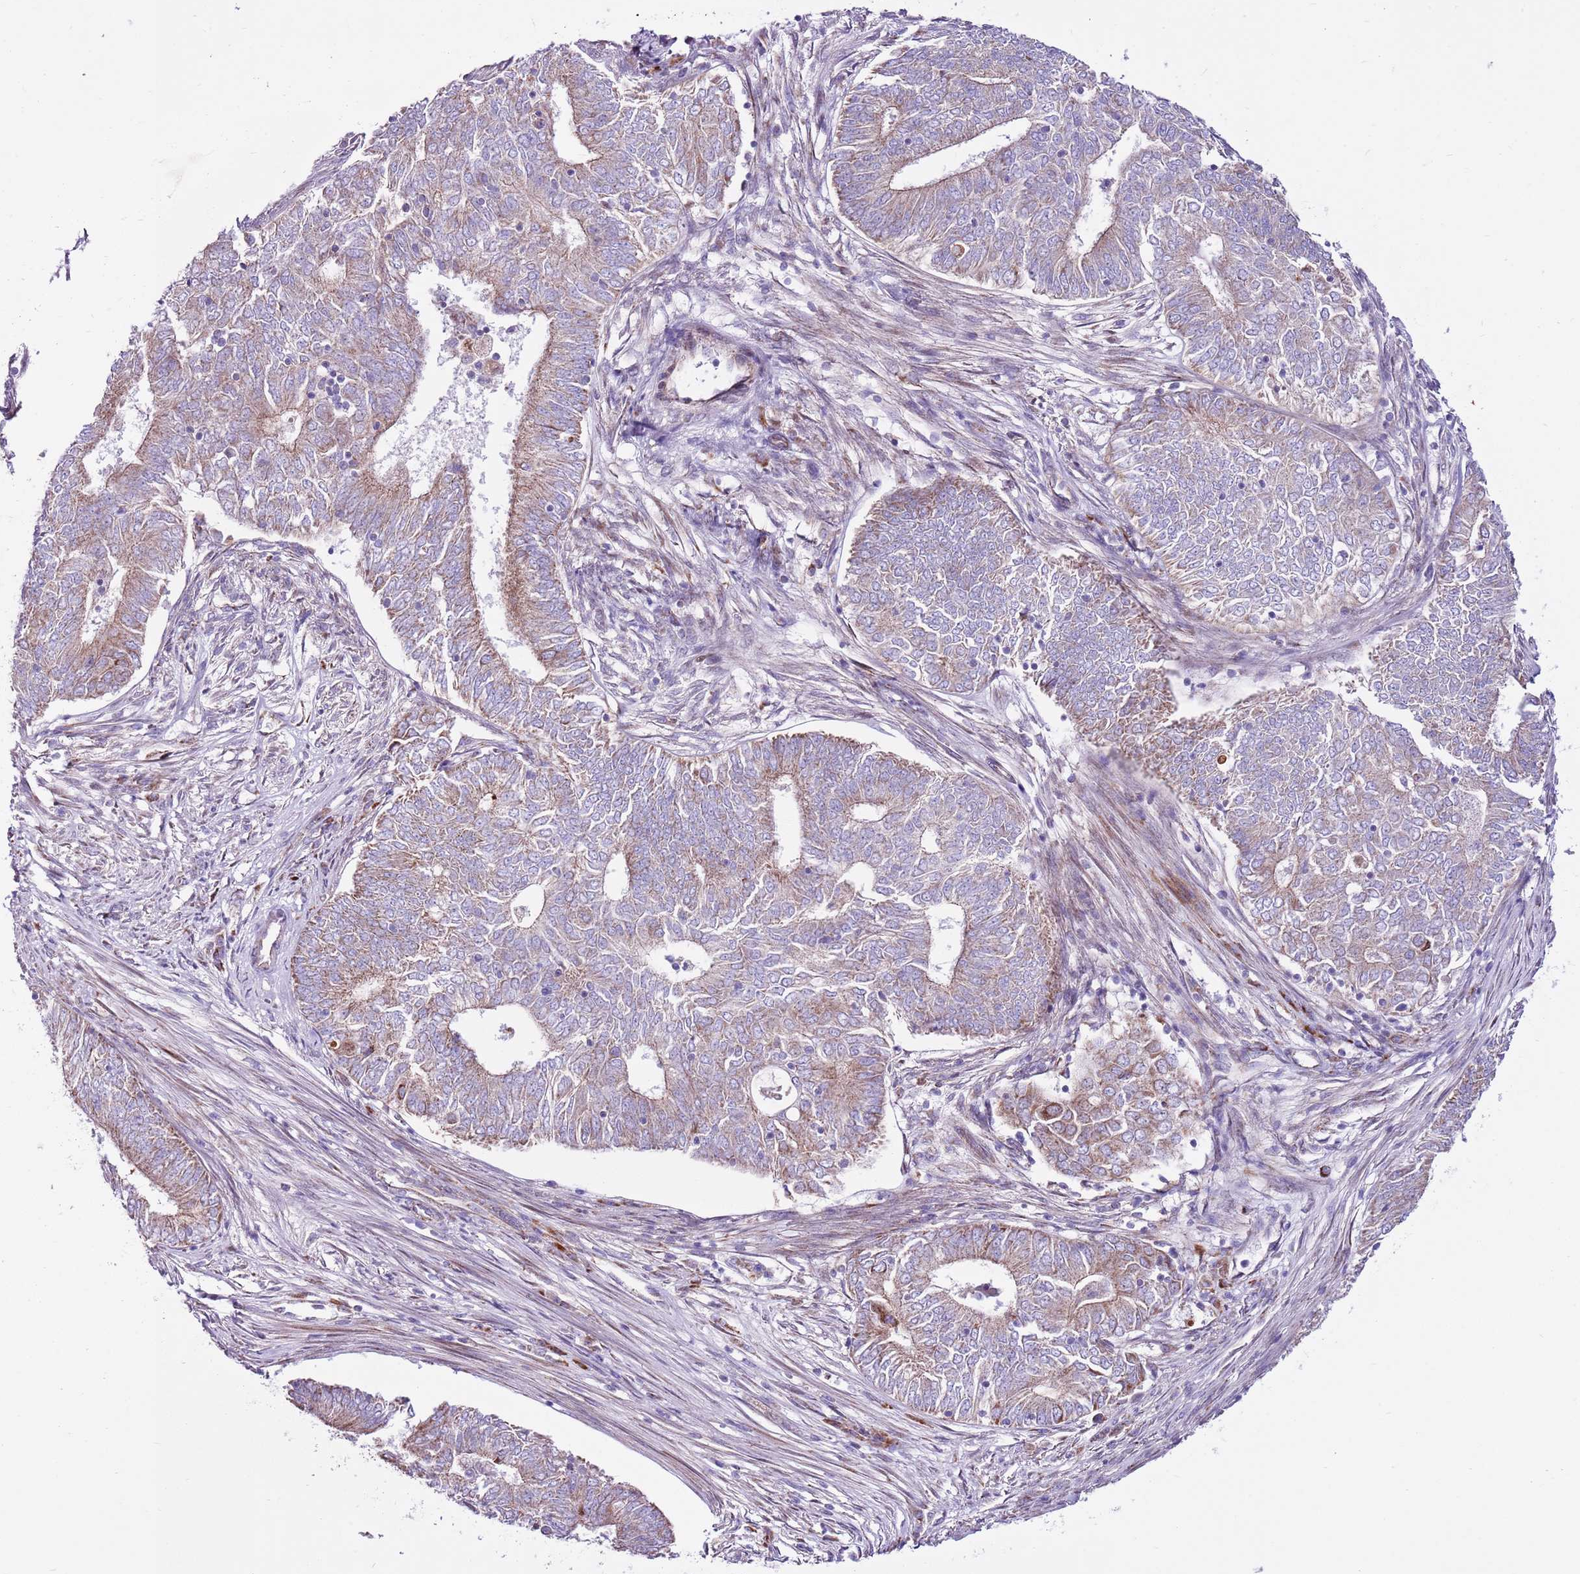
{"staining": {"intensity": "moderate", "quantity": "25%-75%", "location": "cytoplasmic/membranous"}, "tissue": "endometrial cancer", "cell_type": "Tumor cells", "image_type": "cancer", "snomed": [{"axis": "morphology", "description": "Adenocarcinoma, NOS"}, {"axis": "topography", "description": "Endometrium"}], "caption": "An image of endometrial cancer stained for a protein exhibits moderate cytoplasmic/membranous brown staining in tumor cells. (brown staining indicates protein expression, while blue staining denotes nuclei).", "gene": "HECTD4", "patient": {"sex": "female", "age": 62}}